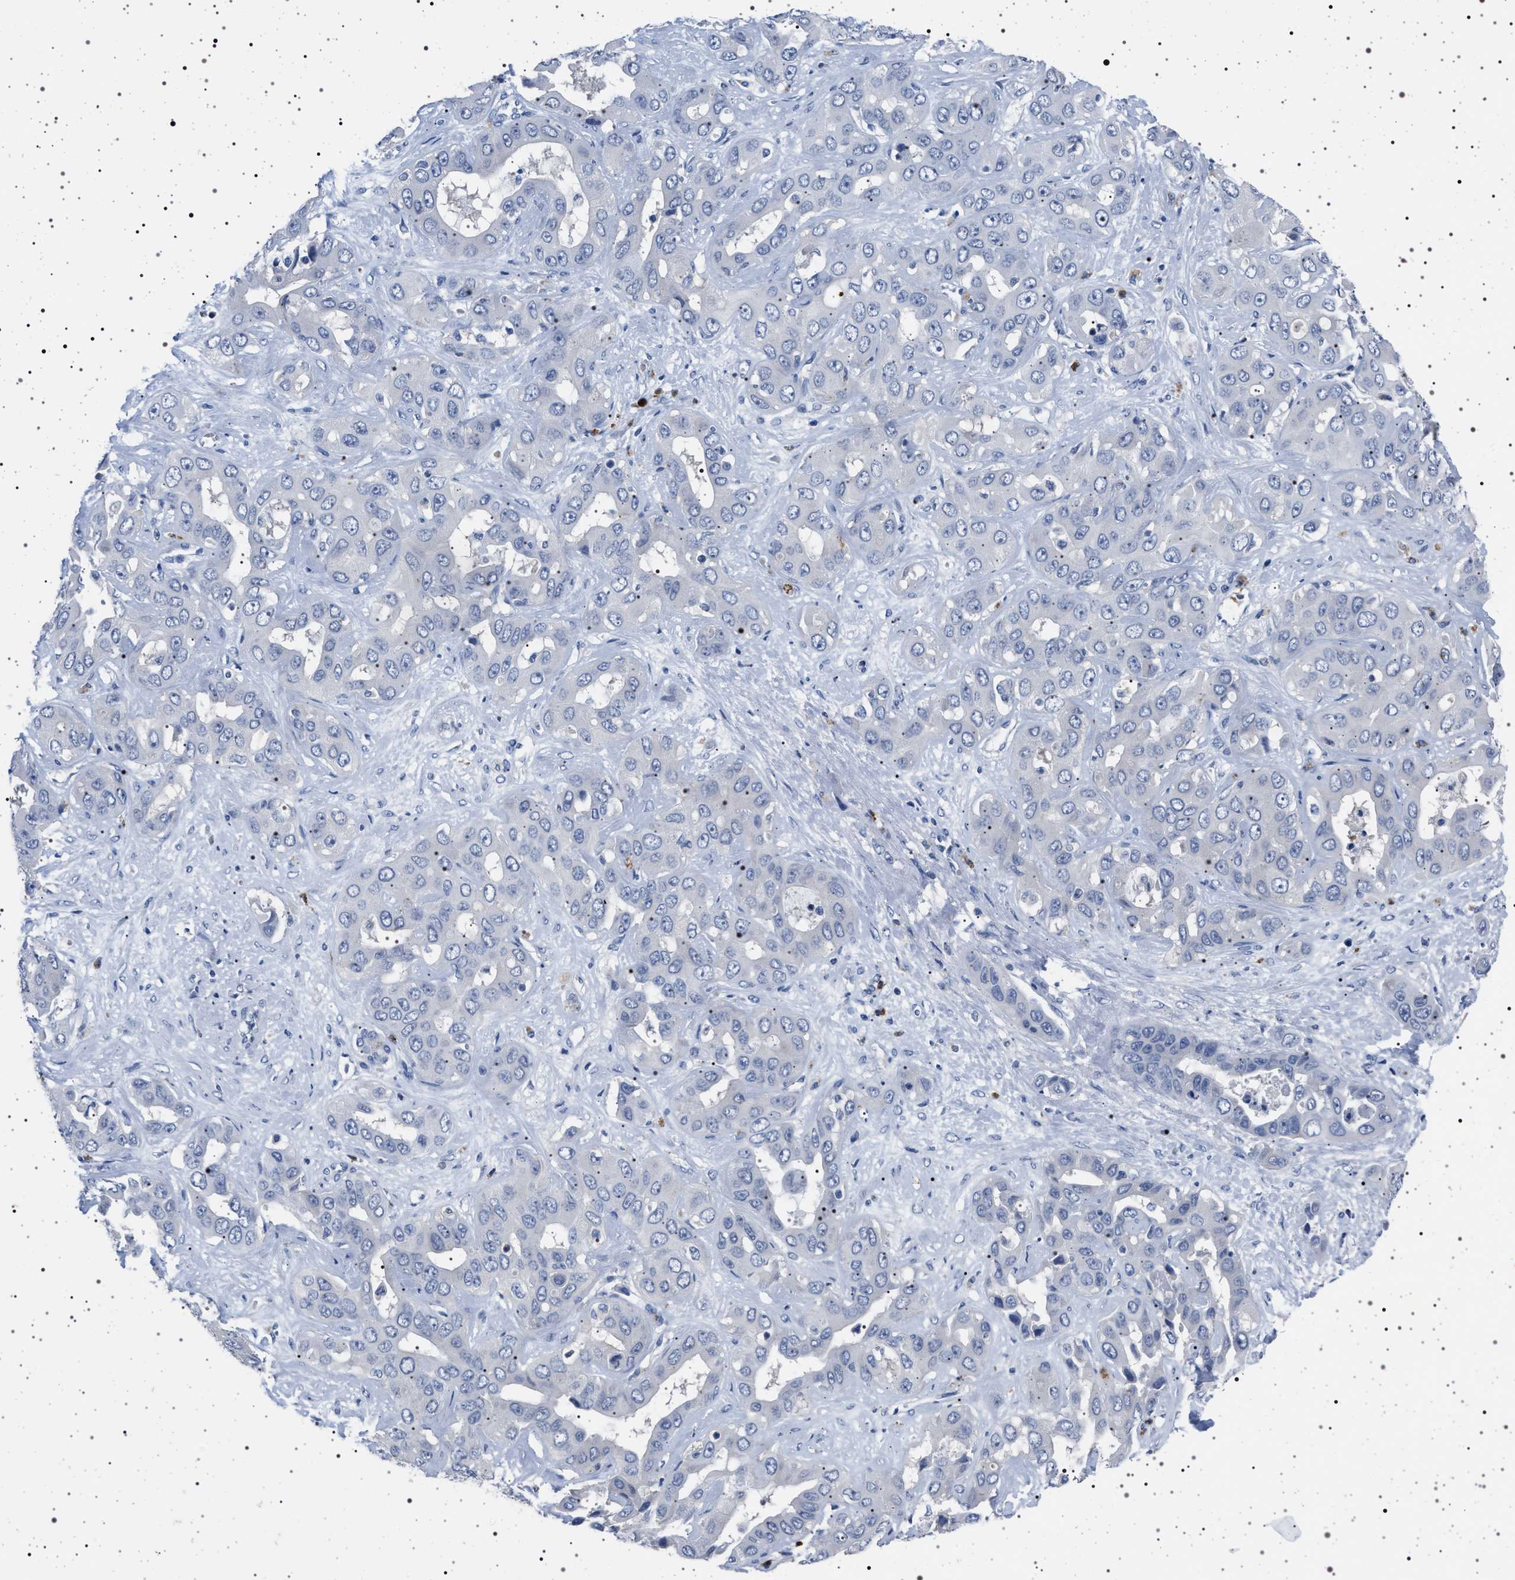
{"staining": {"intensity": "negative", "quantity": "none", "location": "none"}, "tissue": "liver cancer", "cell_type": "Tumor cells", "image_type": "cancer", "snomed": [{"axis": "morphology", "description": "Cholangiocarcinoma"}, {"axis": "topography", "description": "Liver"}], "caption": "Cholangiocarcinoma (liver) was stained to show a protein in brown. There is no significant positivity in tumor cells.", "gene": "NAT9", "patient": {"sex": "female", "age": 52}}